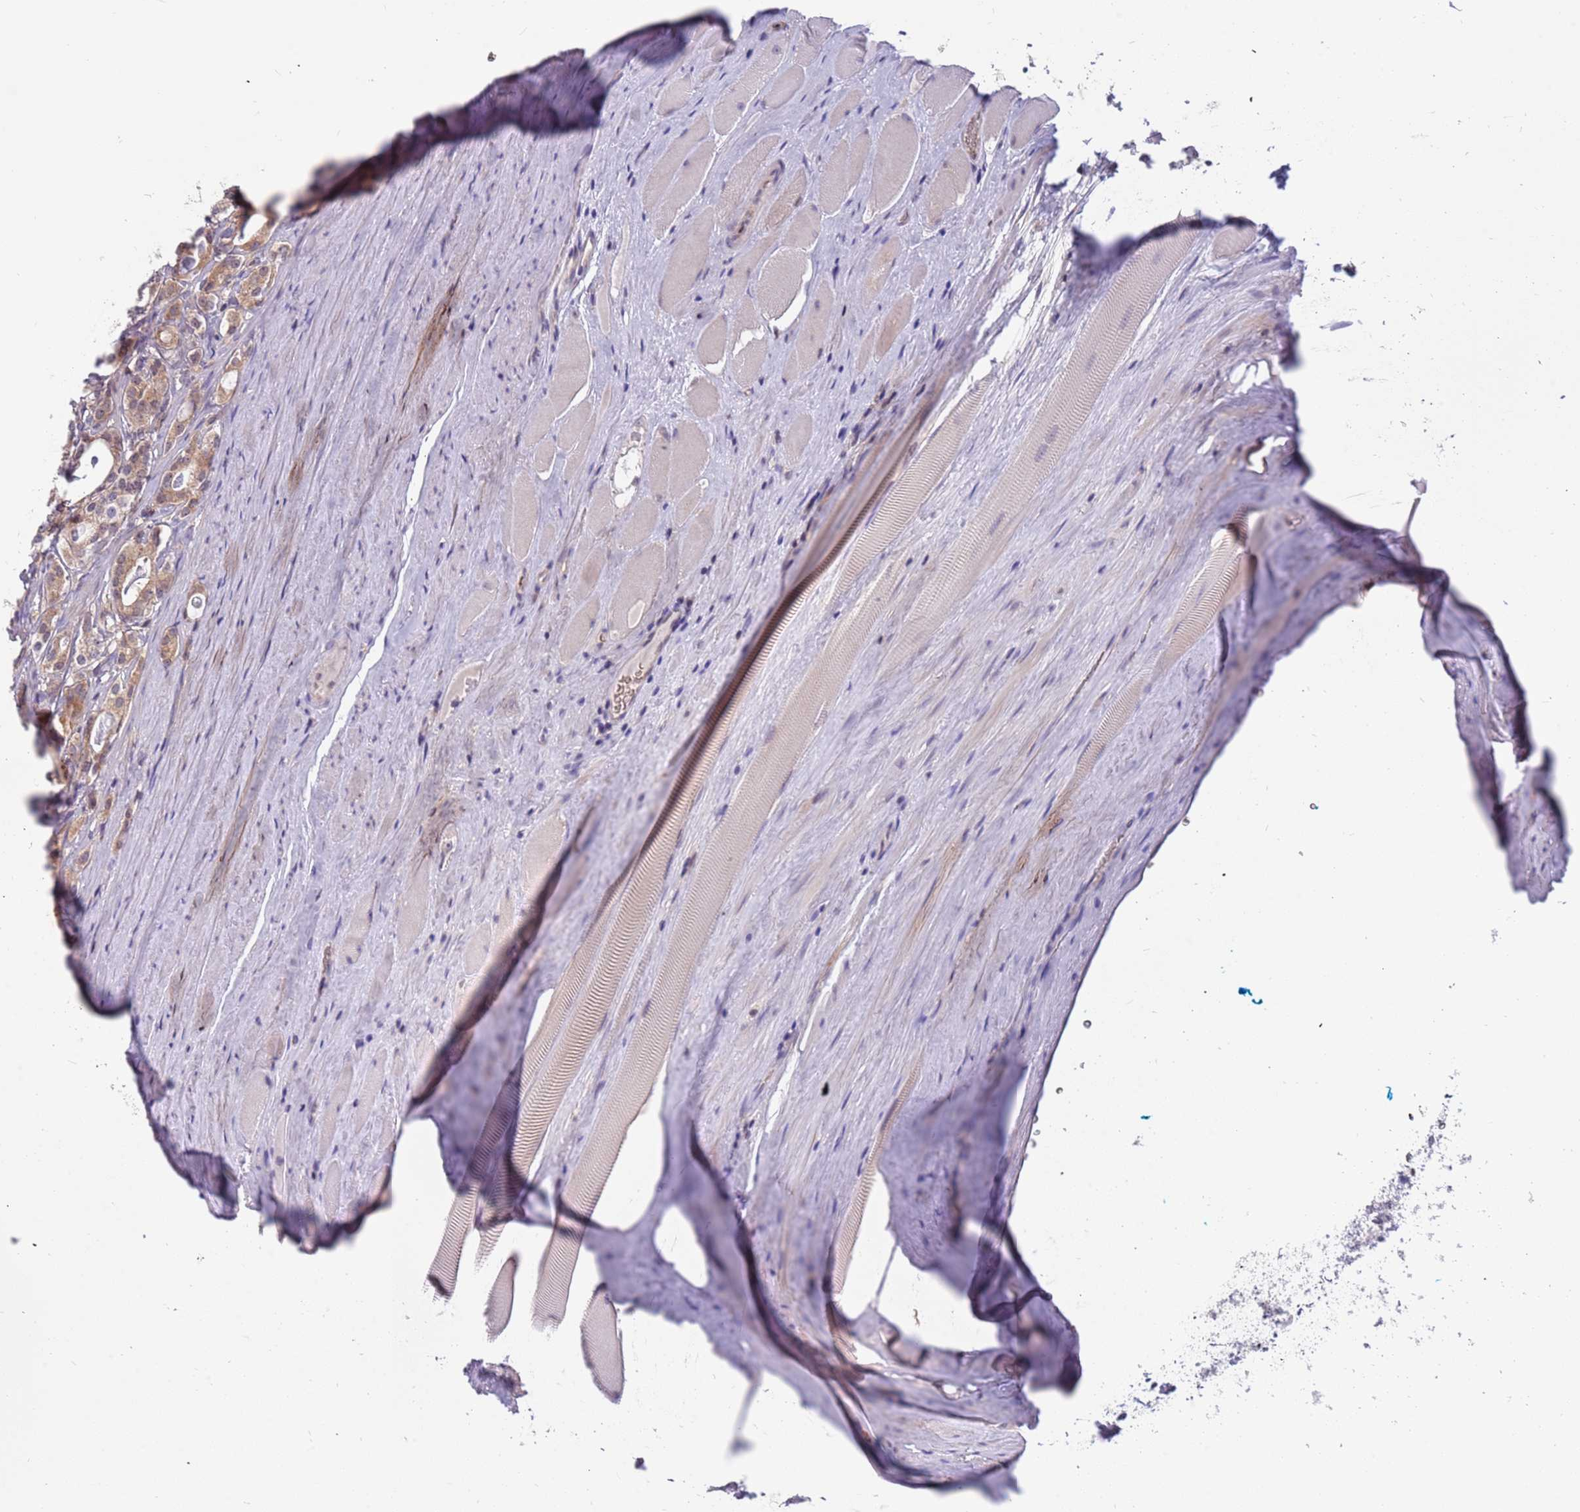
{"staining": {"intensity": "weak", "quantity": ">75%", "location": "cytoplasmic/membranous"}, "tissue": "prostate cancer", "cell_type": "Tumor cells", "image_type": "cancer", "snomed": [{"axis": "morphology", "description": "Adenocarcinoma, High grade"}, {"axis": "topography", "description": "Prostate"}], "caption": "Immunohistochemistry staining of high-grade adenocarcinoma (prostate), which shows low levels of weak cytoplasmic/membranous staining in about >75% of tumor cells indicating weak cytoplasmic/membranous protein expression. The staining was performed using DAB (brown) for protein detection and nuclei were counterstained in hematoxylin (blue).", "gene": "ARHGEF5", "patient": {"sex": "male", "age": 63}}